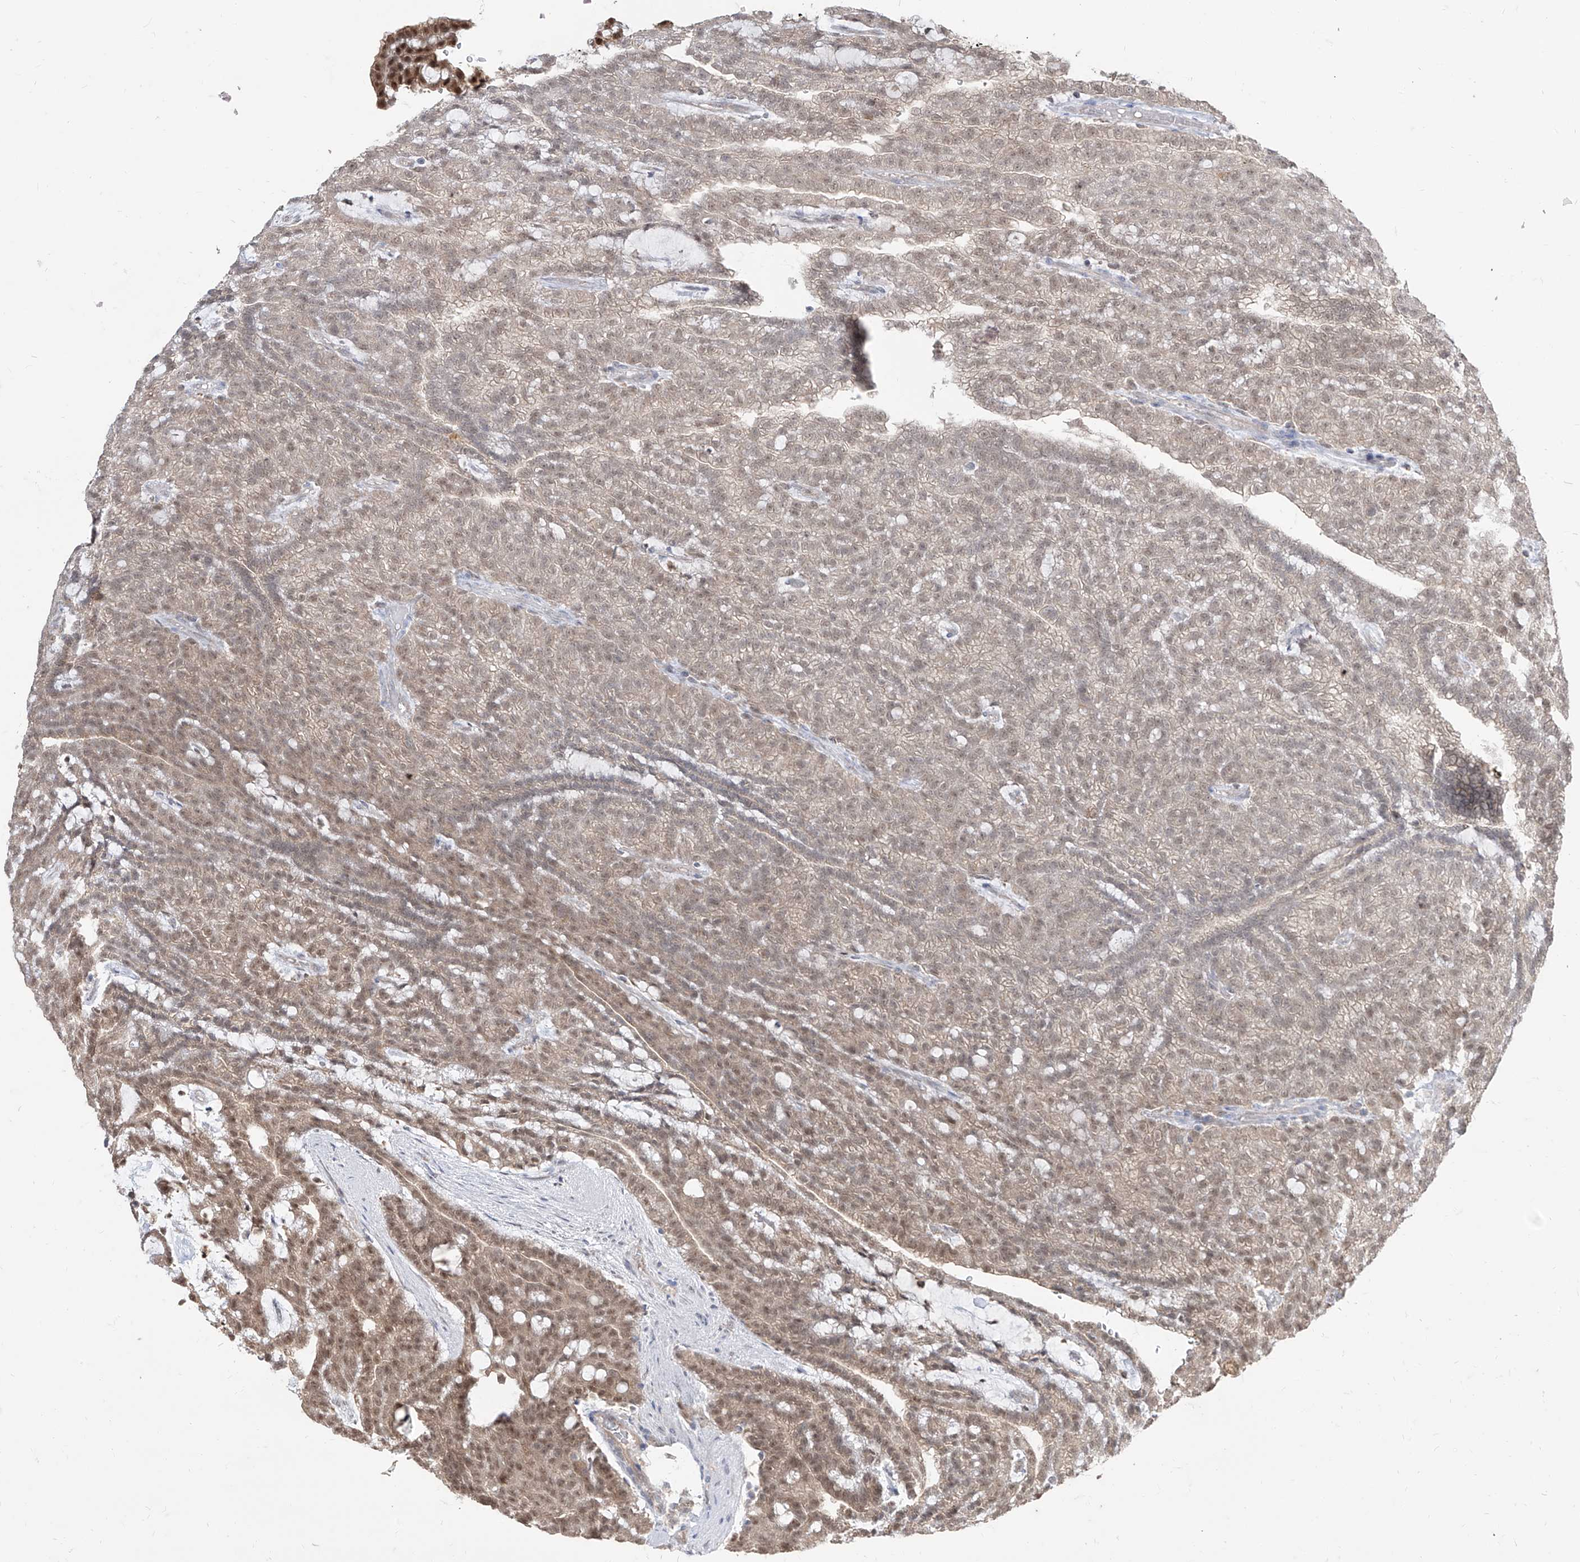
{"staining": {"intensity": "weak", "quantity": ">75%", "location": "nuclear"}, "tissue": "renal cancer", "cell_type": "Tumor cells", "image_type": "cancer", "snomed": [{"axis": "morphology", "description": "Adenocarcinoma, NOS"}, {"axis": "topography", "description": "Kidney"}], "caption": "Approximately >75% of tumor cells in human renal cancer (adenocarcinoma) reveal weak nuclear protein expression as visualized by brown immunohistochemical staining.", "gene": "BROX", "patient": {"sex": "male", "age": 63}}